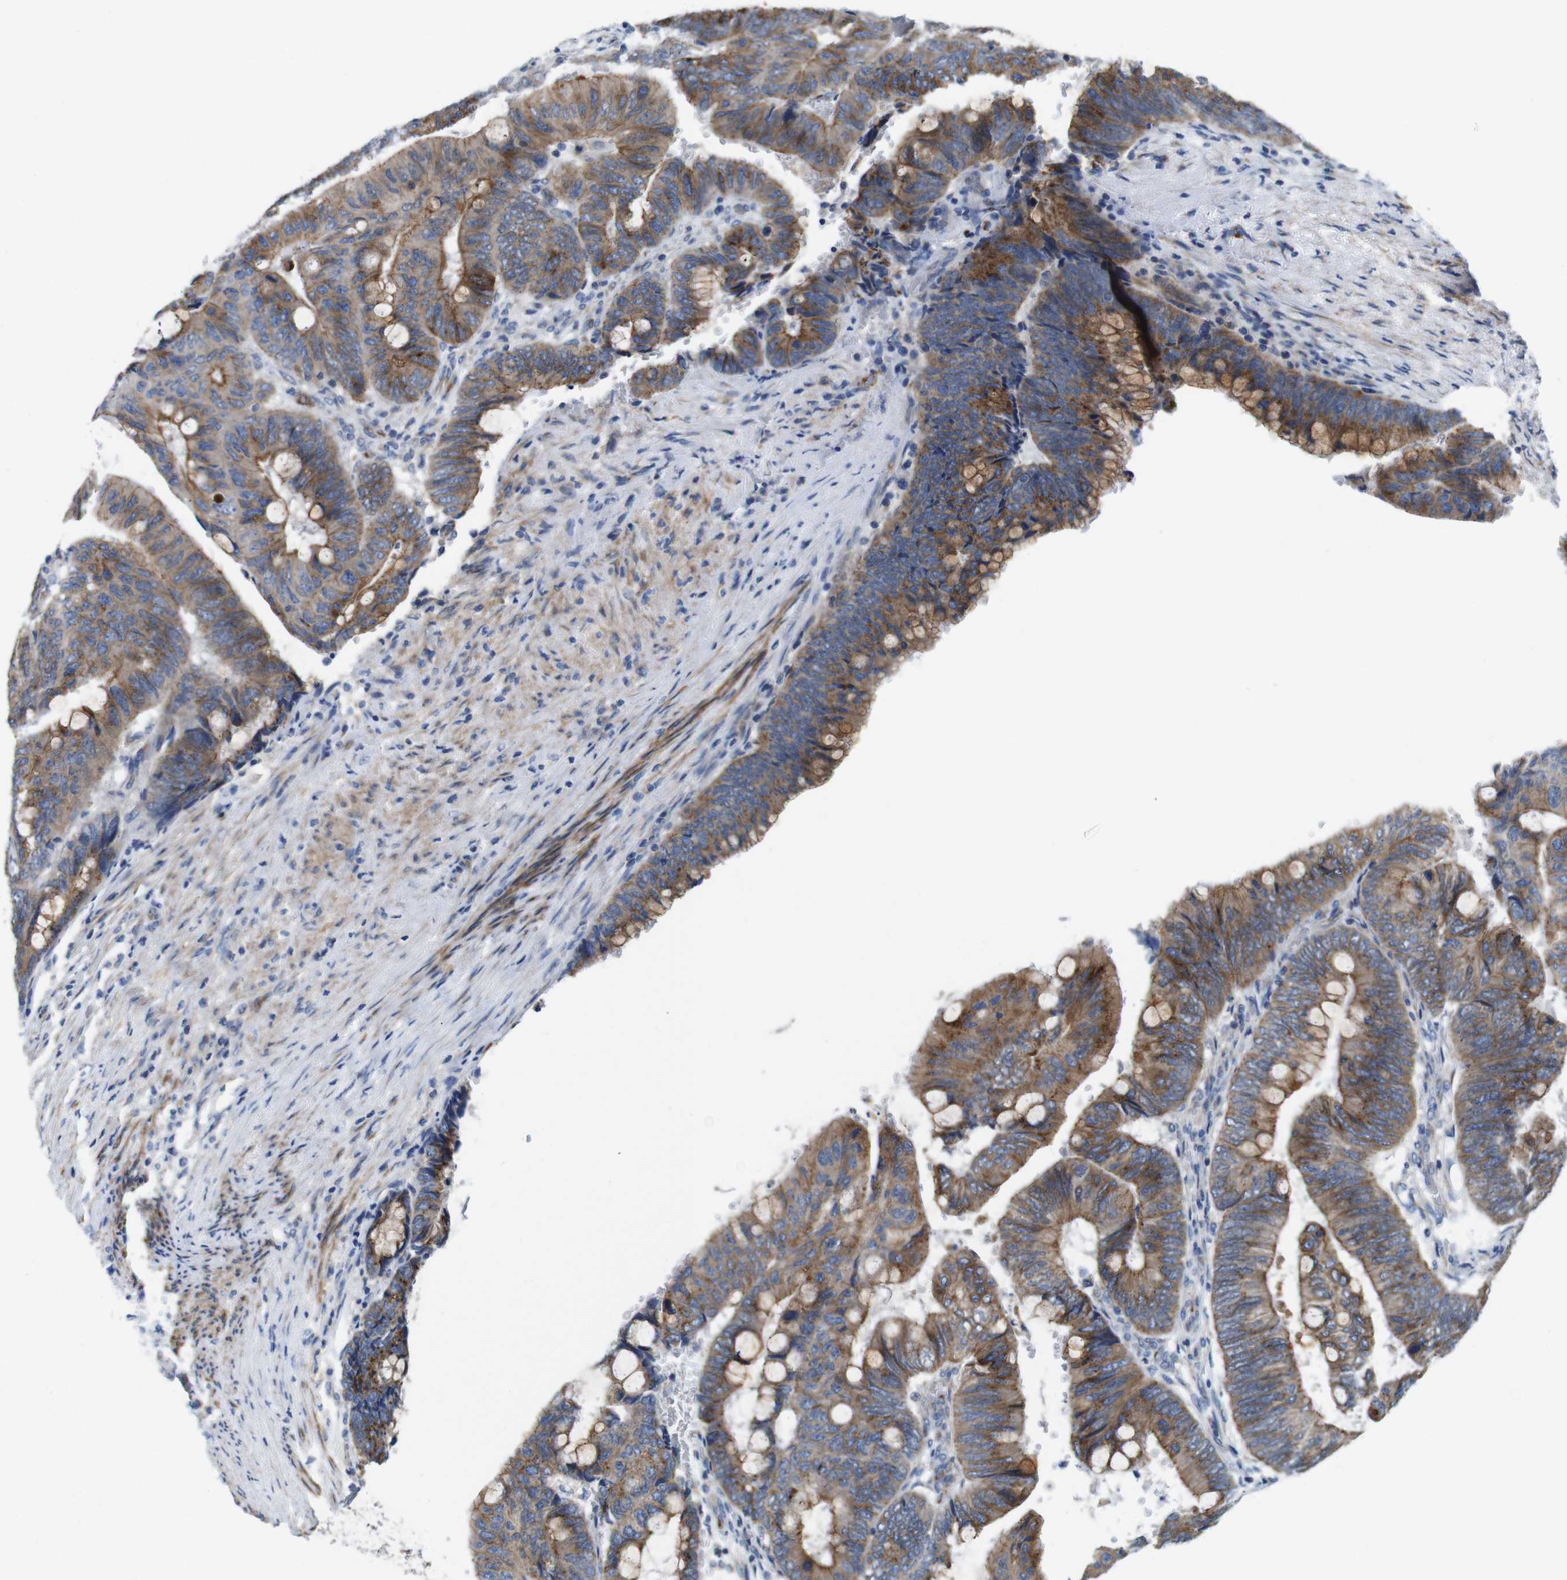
{"staining": {"intensity": "moderate", "quantity": ">75%", "location": "cytoplasmic/membranous"}, "tissue": "colorectal cancer", "cell_type": "Tumor cells", "image_type": "cancer", "snomed": [{"axis": "morphology", "description": "Normal tissue, NOS"}, {"axis": "morphology", "description": "Adenocarcinoma, NOS"}, {"axis": "topography", "description": "Rectum"}, {"axis": "topography", "description": "Peripheral nerve tissue"}], "caption": "A high-resolution histopathology image shows immunohistochemistry (IHC) staining of colorectal cancer (adenocarcinoma), which reveals moderate cytoplasmic/membranous staining in about >75% of tumor cells.", "gene": "EFCAB14", "patient": {"sex": "male", "age": 92}}